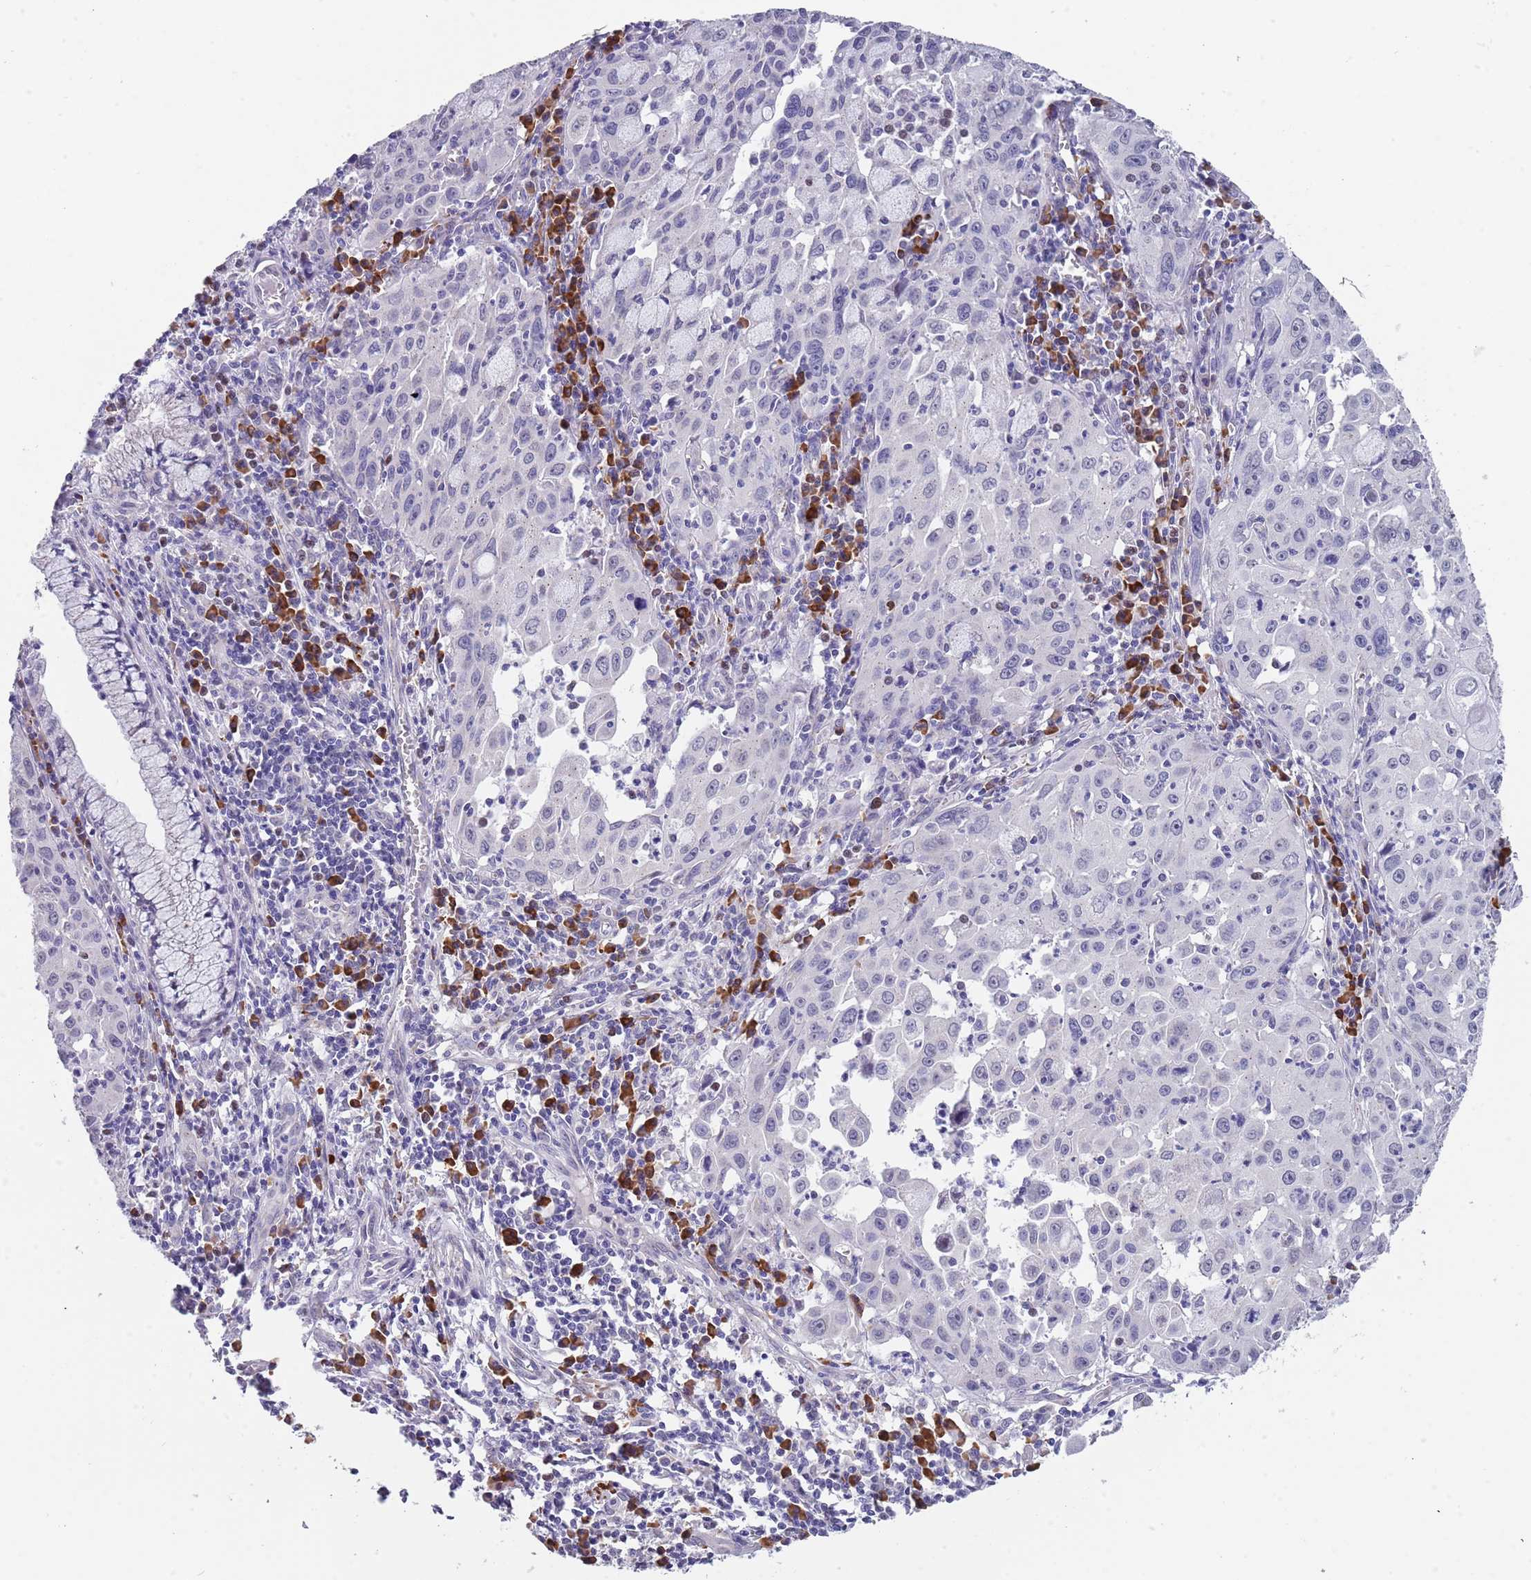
{"staining": {"intensity": "negative", "quantity": "none", "location": "none"}, "tissue": "cervical cancer", "cell_type": "Tumor cells", "image_type": "cancer", "snomed": [{"axis": "morphology", "description": "Squamous cell carcinoma, NOS"}, {"axis": "topography", "description": "Cervix"}], "caption": "An image of human squamous cell carcinoma (cervical) is negative for staining in tumor cells.", "gene": "TNRC6C", "patient": {"sex": "female", "age": 42}}